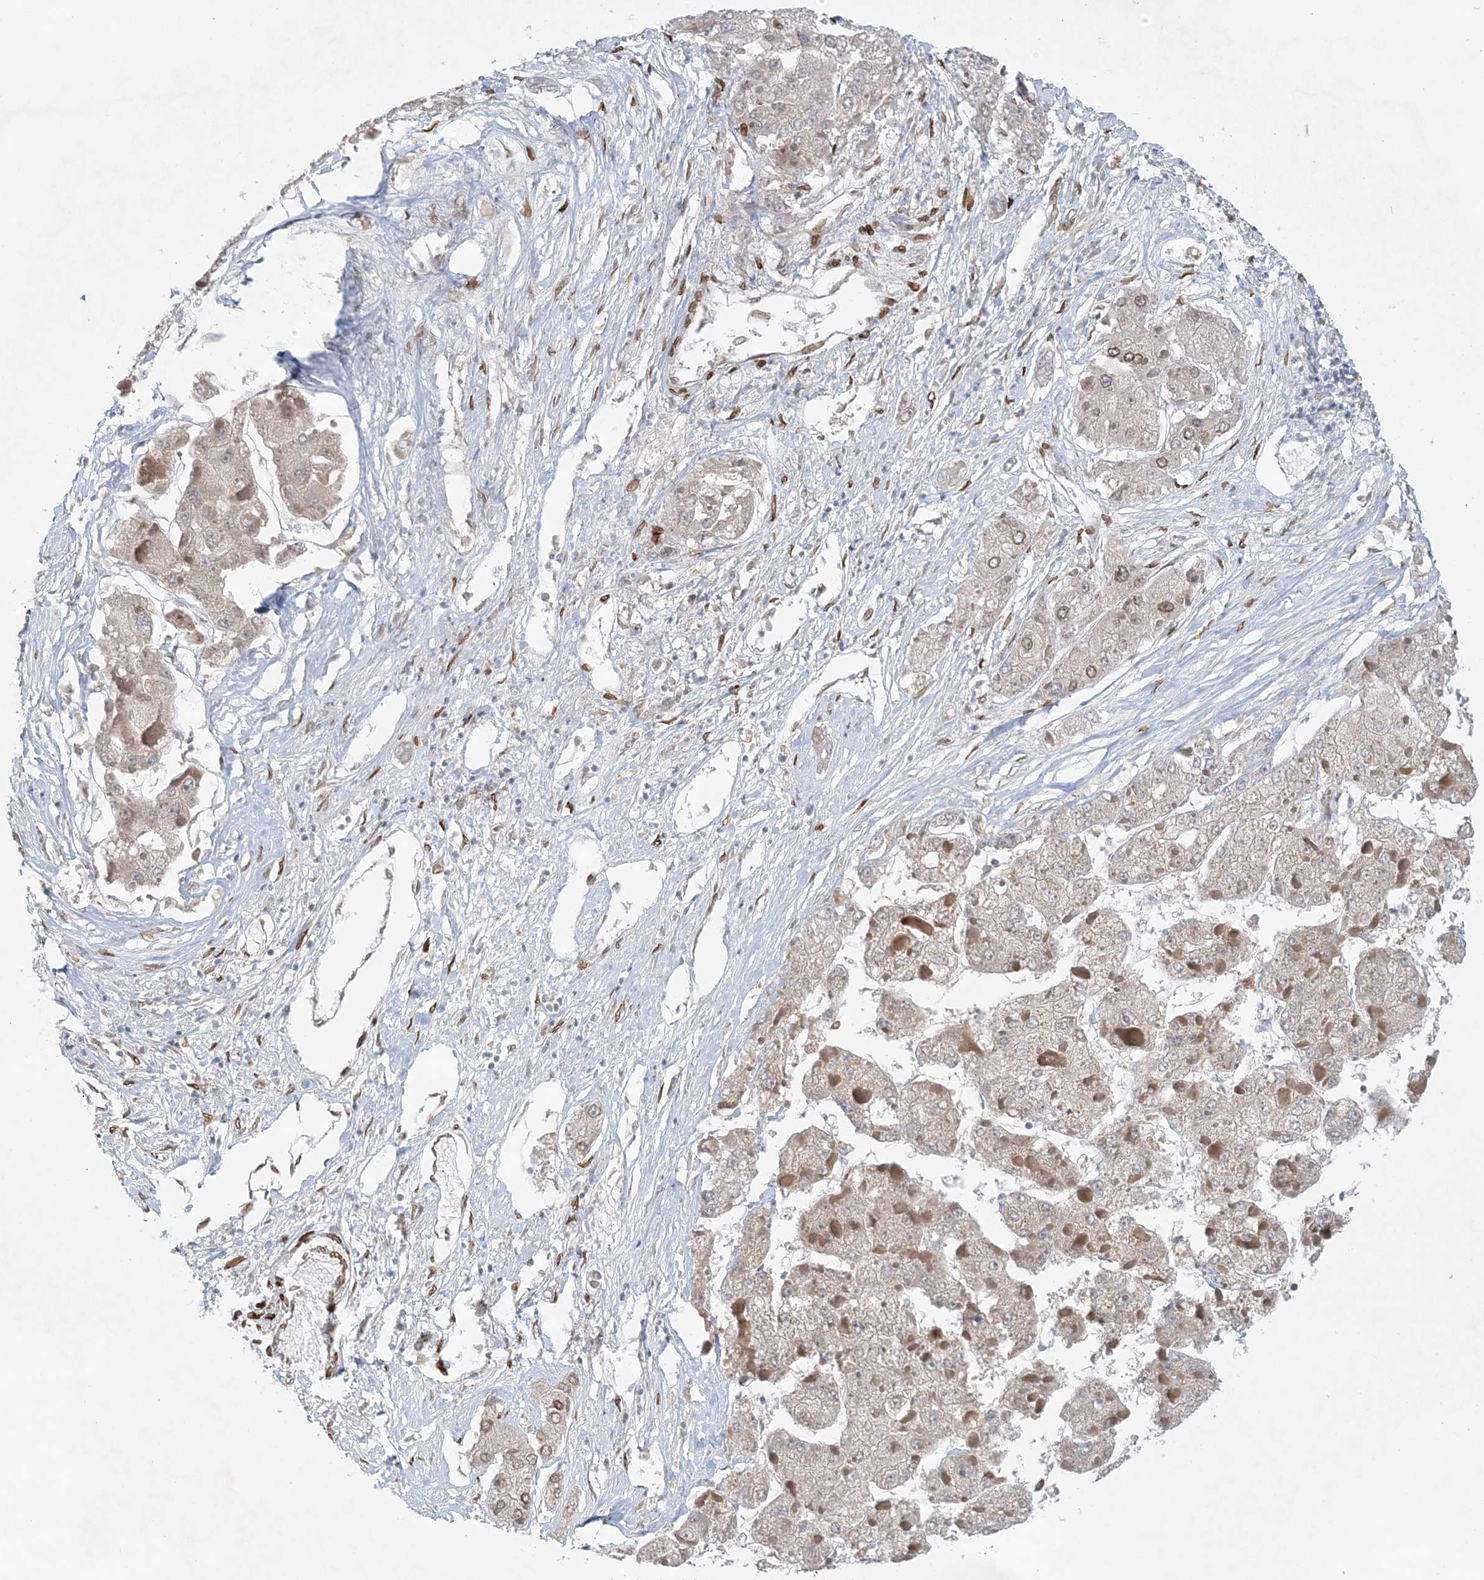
{"staining": {"intensity": "moderate", "quantity": "25%-75%", "location": "cytoplasmic/membranous,nuclear"}, "tissue": "liver cancer", "cell_type": "Tumor cells", "image_type": "cancer", "snomed": [{"axis": "morphology", "description": "Carcinoma, Hepatocellular, NOS"}, {"axis": "topography", "description": "Liver"}], "caption": "Liver cancer stained with a protein marker shows moderate staining in tumor cells.", "gene": "SLC35A2", "patient": {"sex": "female", "age": 73}}